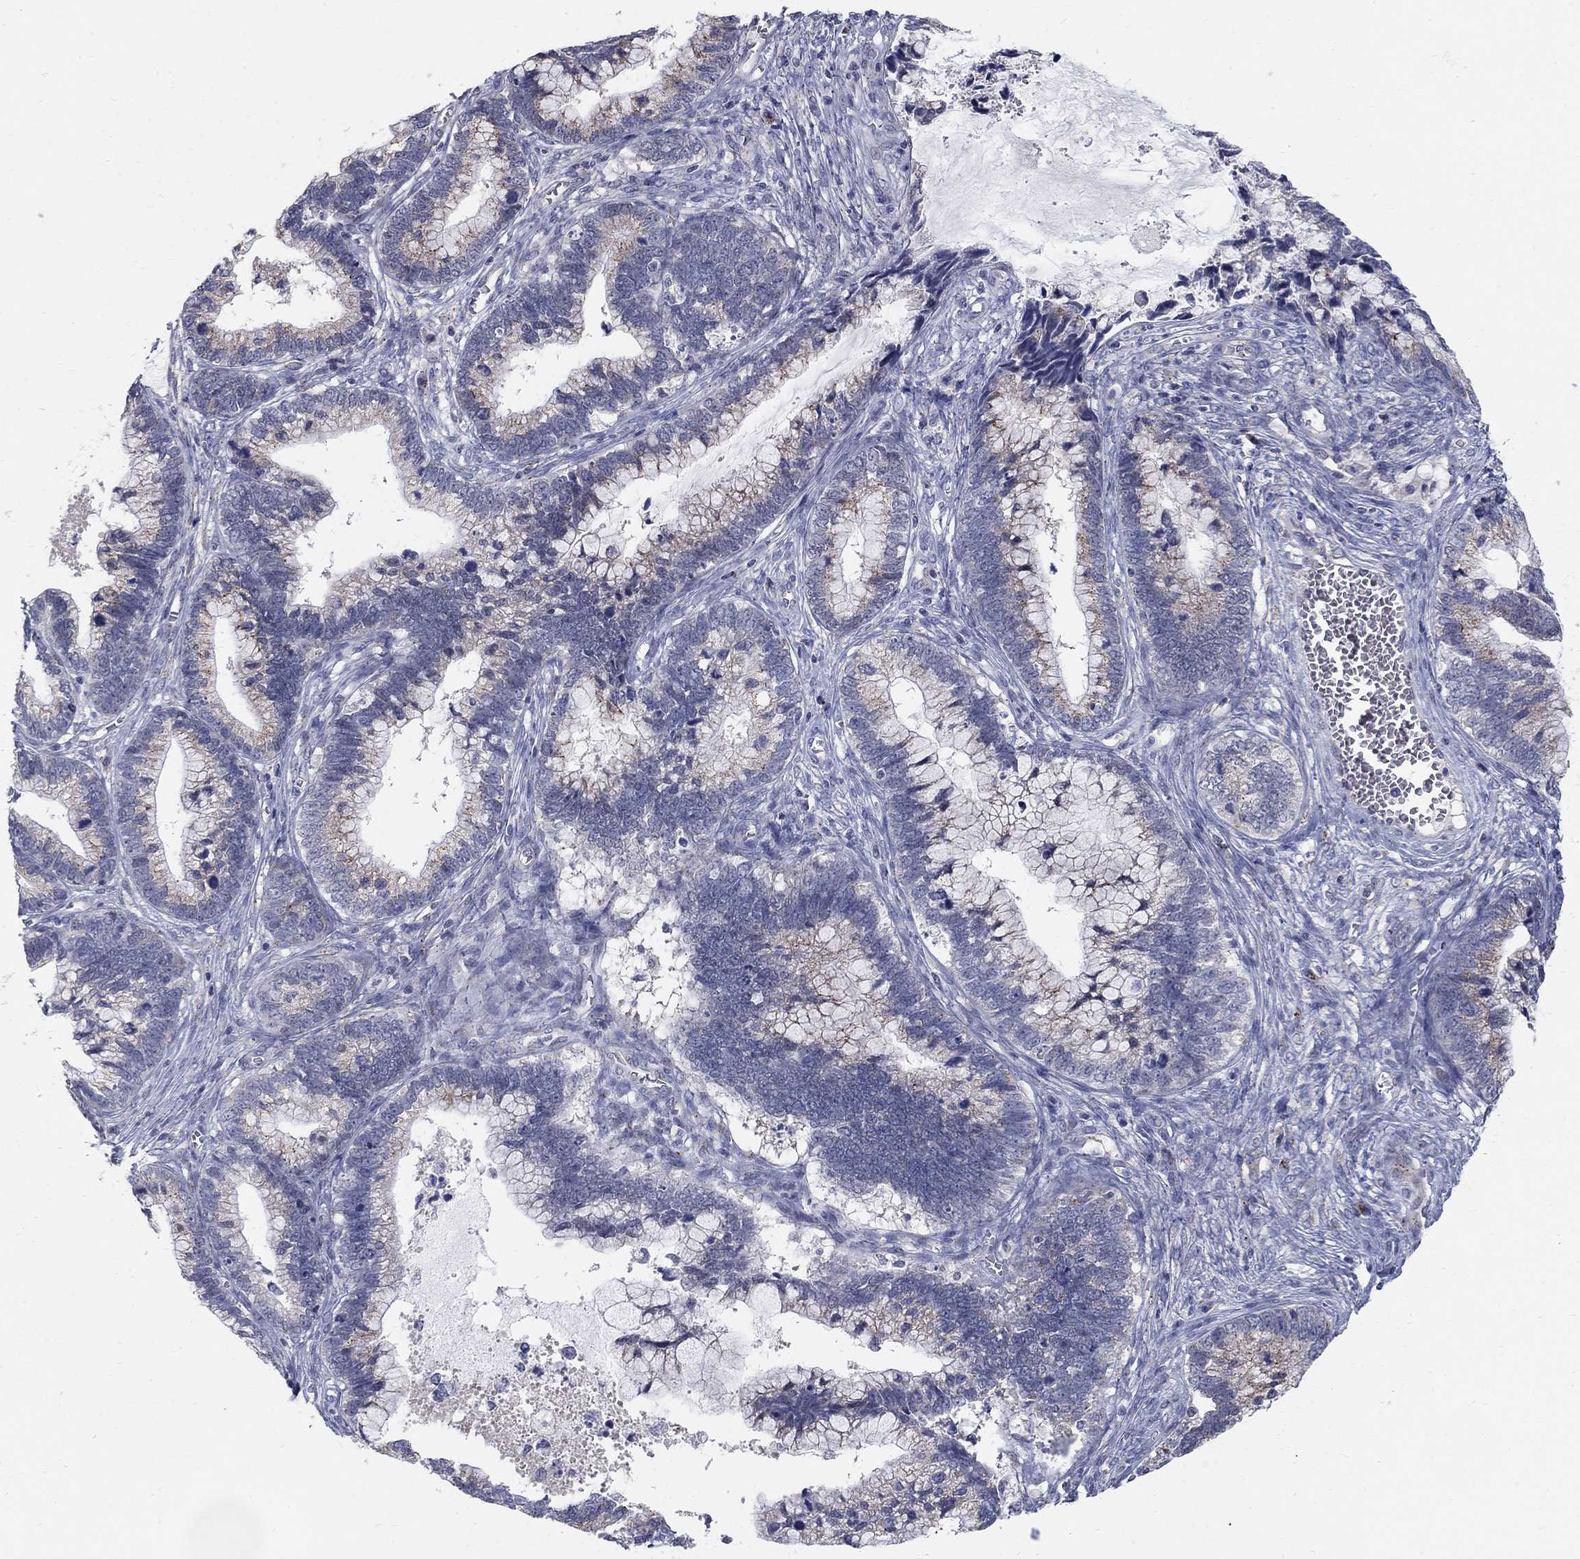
{"staining": {"intensity": "weak", "quantity": "<25%", "location": "cytoplasmic/membranous"}, "tissue": "cervical cancer", "cell_type": "Tumor cells", "image_type": "cancer", "snomed": [{"axis": "morphology", "description": "Adenocarcinoma, NOS"}, {"axis": "topography", "description": "Cervix"}], "caption": "Cervical cancer (adenocarcinoma) was stained to show a protein in brown. There is no significant positivity in tumor cells.", "gene": "PANK3", "patient": {"sex": "female", "age": 44}}